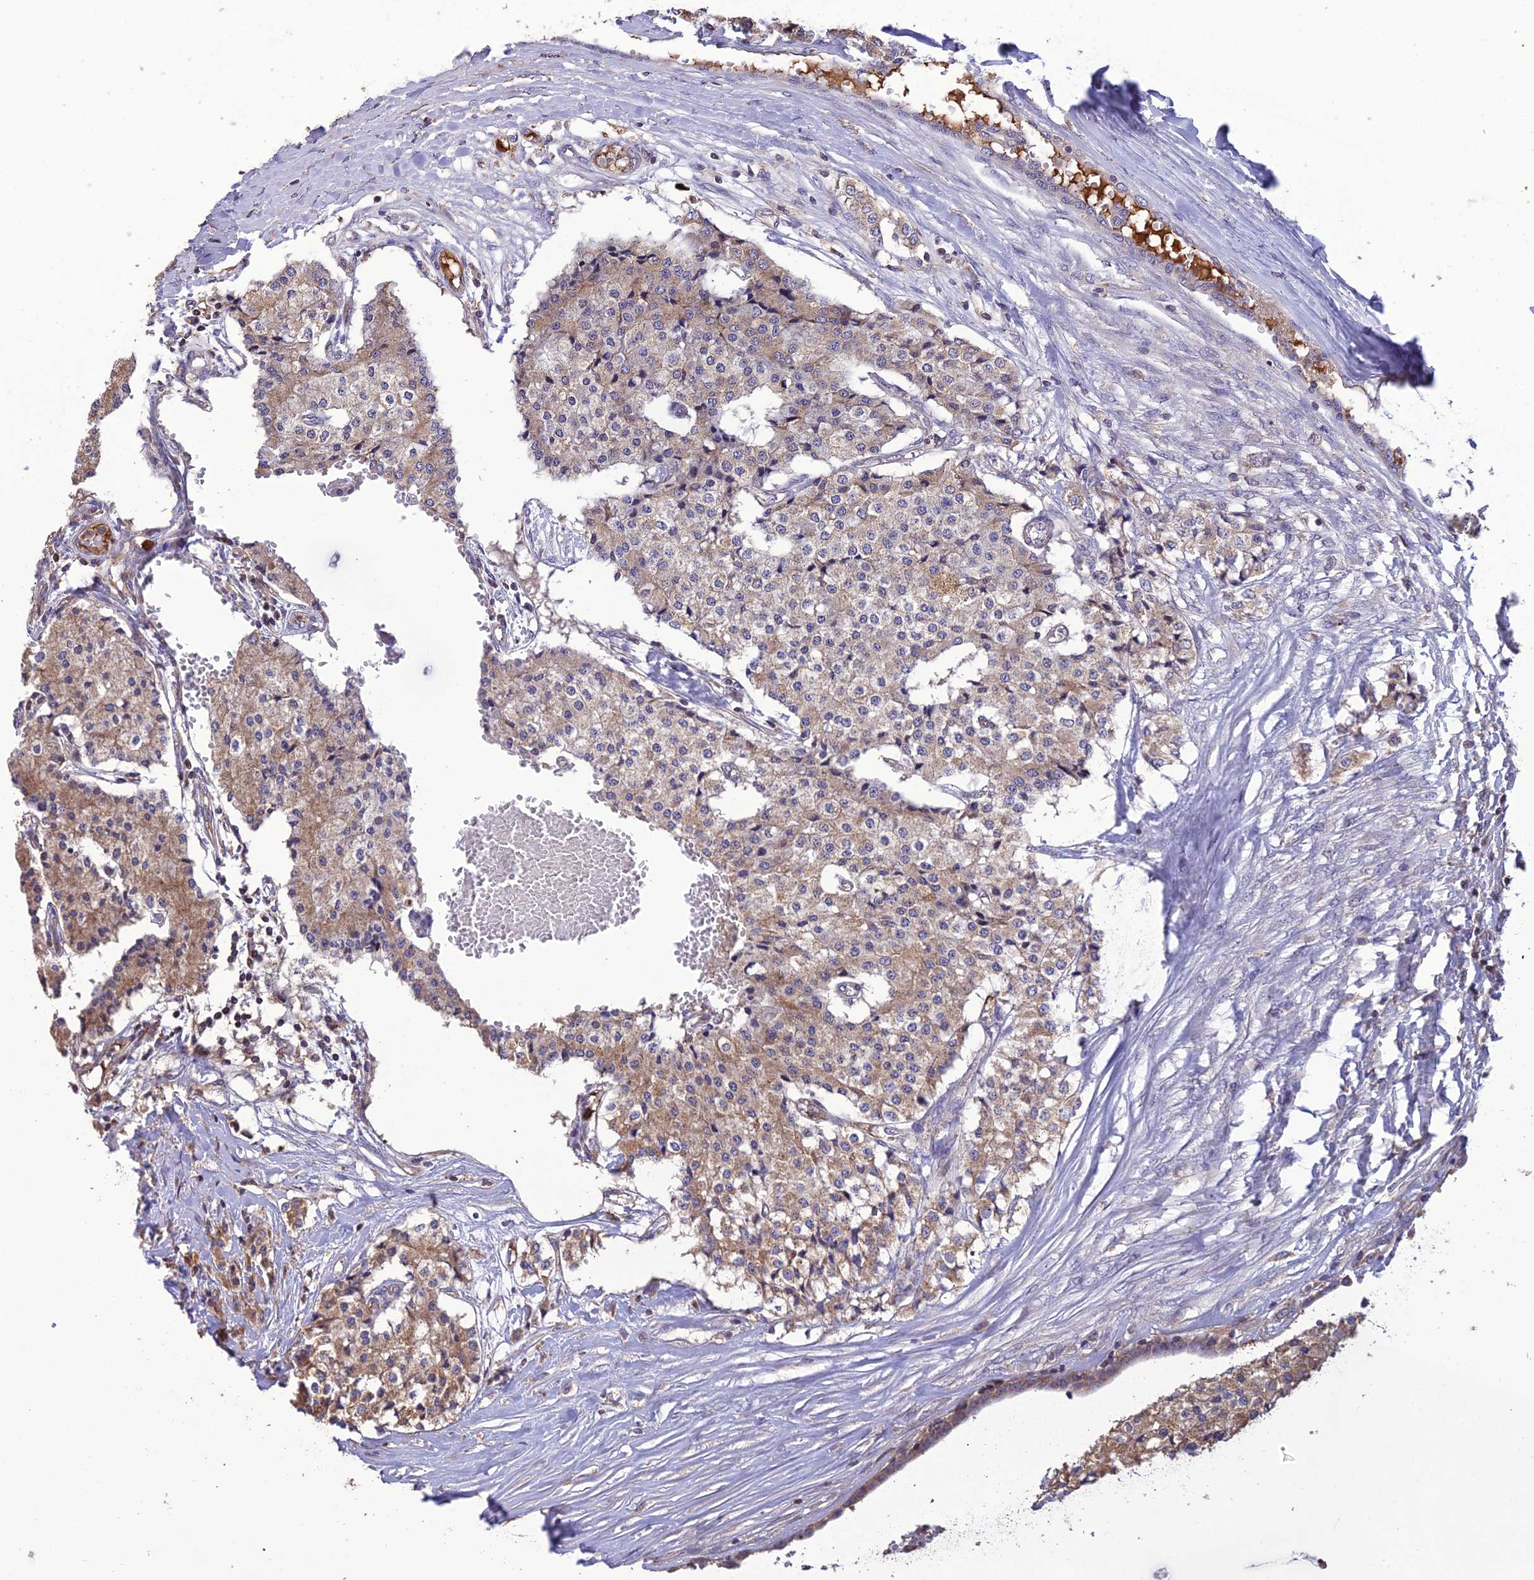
{"staining": {"intensity": "moderate", "quantity": "25%-75%", "location": "cytoplasmic/membranous"}, "tissue": "carcinoid", "cell_type": "Tumor cells", "image_type": "cancer", "snomed": [{"axis": "morphology", "description": "Carcinoid, malignant, NOS"}, {"axis": "topography", "description": "Colon"}], "caption": "Immunohistochemistry (IHC) micrograph of neoplastic tissue: carcinoid stained using immunohistochemistry demonstrates medium levels of moderate protein expression localized specifically in the cytoplasmic/membranous of tumor cells, appearing as a cytoplasmic/membranous brown color.", "gene": "MIOS", "patient": {"sex": "female", "age": 52}}